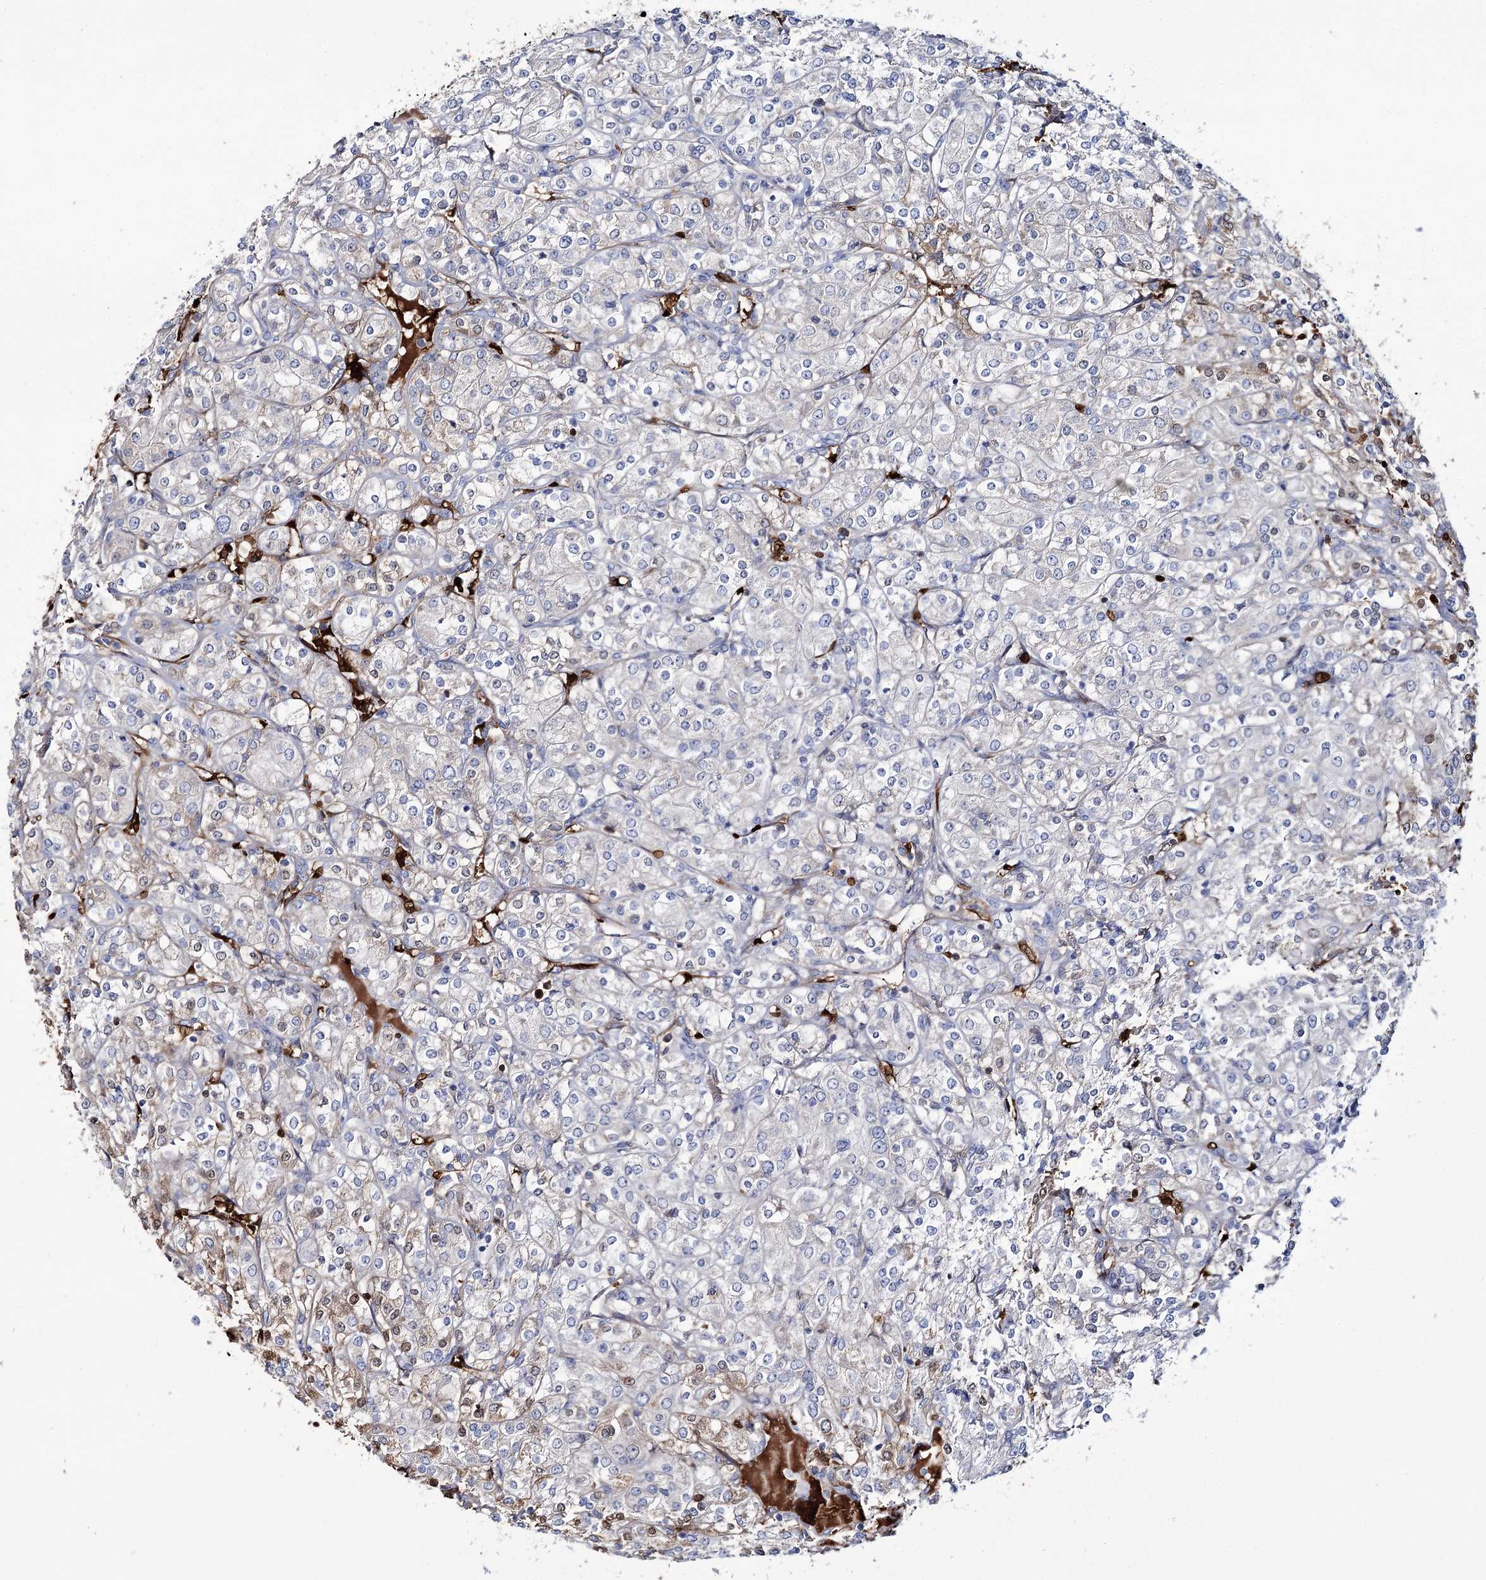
{"staining": {"intensity": "negative", "quantity": "none", "location": "none"}, "tissue": "renal cancer", "cell_type": "Tumor cells", "image_type": "cancer", "snomed": [{"axis": "morphology", "description": "Adenocarcinoma, NOS"}, {"axis": "topography", "description": "Kidney"}], "caption": "Adenocarcinoma (renal) stained for a protein using IHC displays no positivity tumor cells.", "gene": "GBF1", "patient": {"sex": "male", "age": 77}}